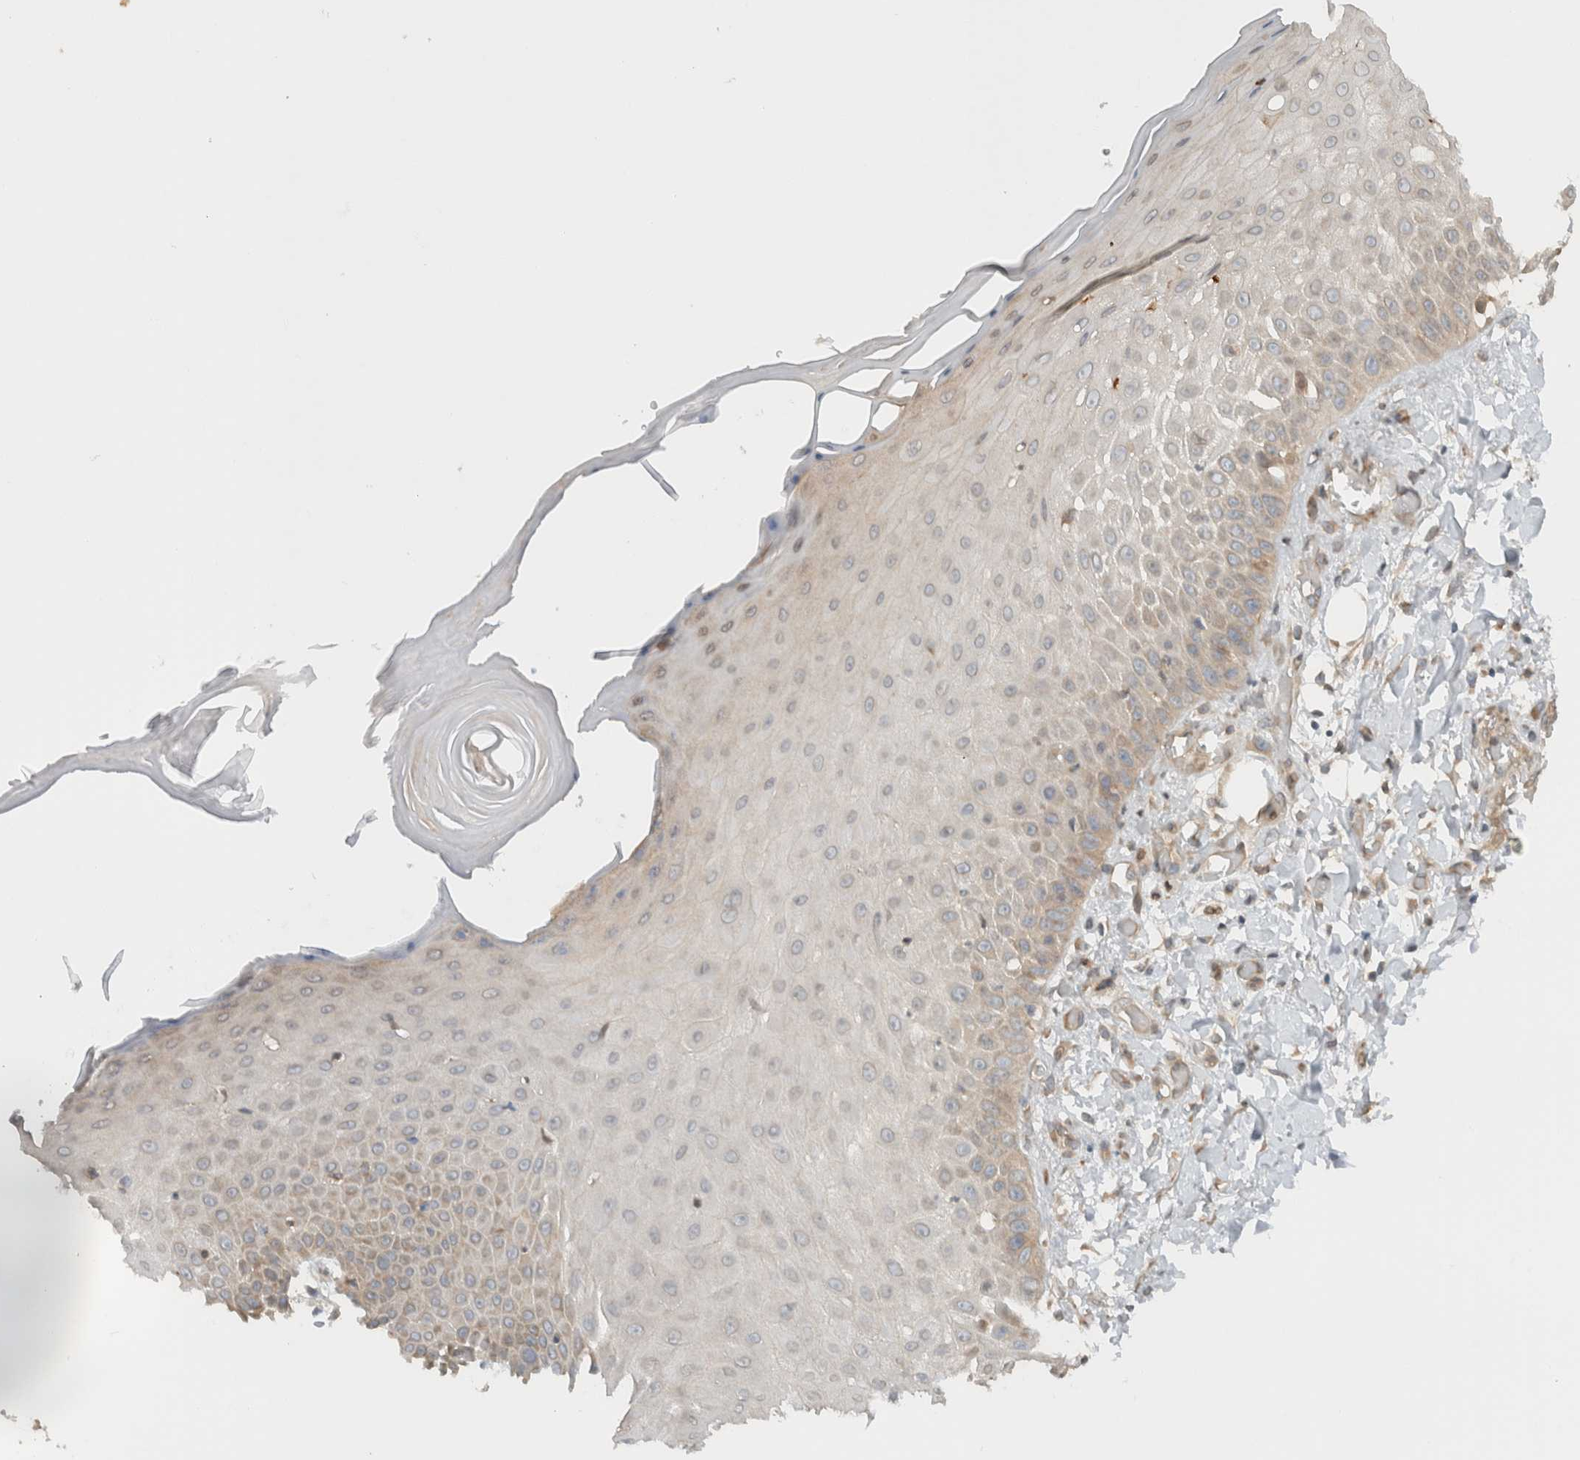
{"staining": {"intensity": "moderate", "quantity": ">75%", "location": "cytoplasmic/membranous"}, "tissue": "skin", "cell_type": "Fibroblasts", "image_type": "normal", "snomed": [{"axis": "morphology", "description": "Normal tissue, NOS"}, {"axis": "morphology", "description": "Inflammation, NOS"}, {"axis": "topography", "description": "Skin"}], "caption": "Protein staining of benign skin reveals moderate cytoplasmic/membranous expression in approximately >75% of fibroblasts. (Stains: DAB in brown, nuclei in blue, Microscopy: brightfield microscopy at high magnification).", "gene": "ARFGEF2", "patient": {"sex": "female", "age": 44}}